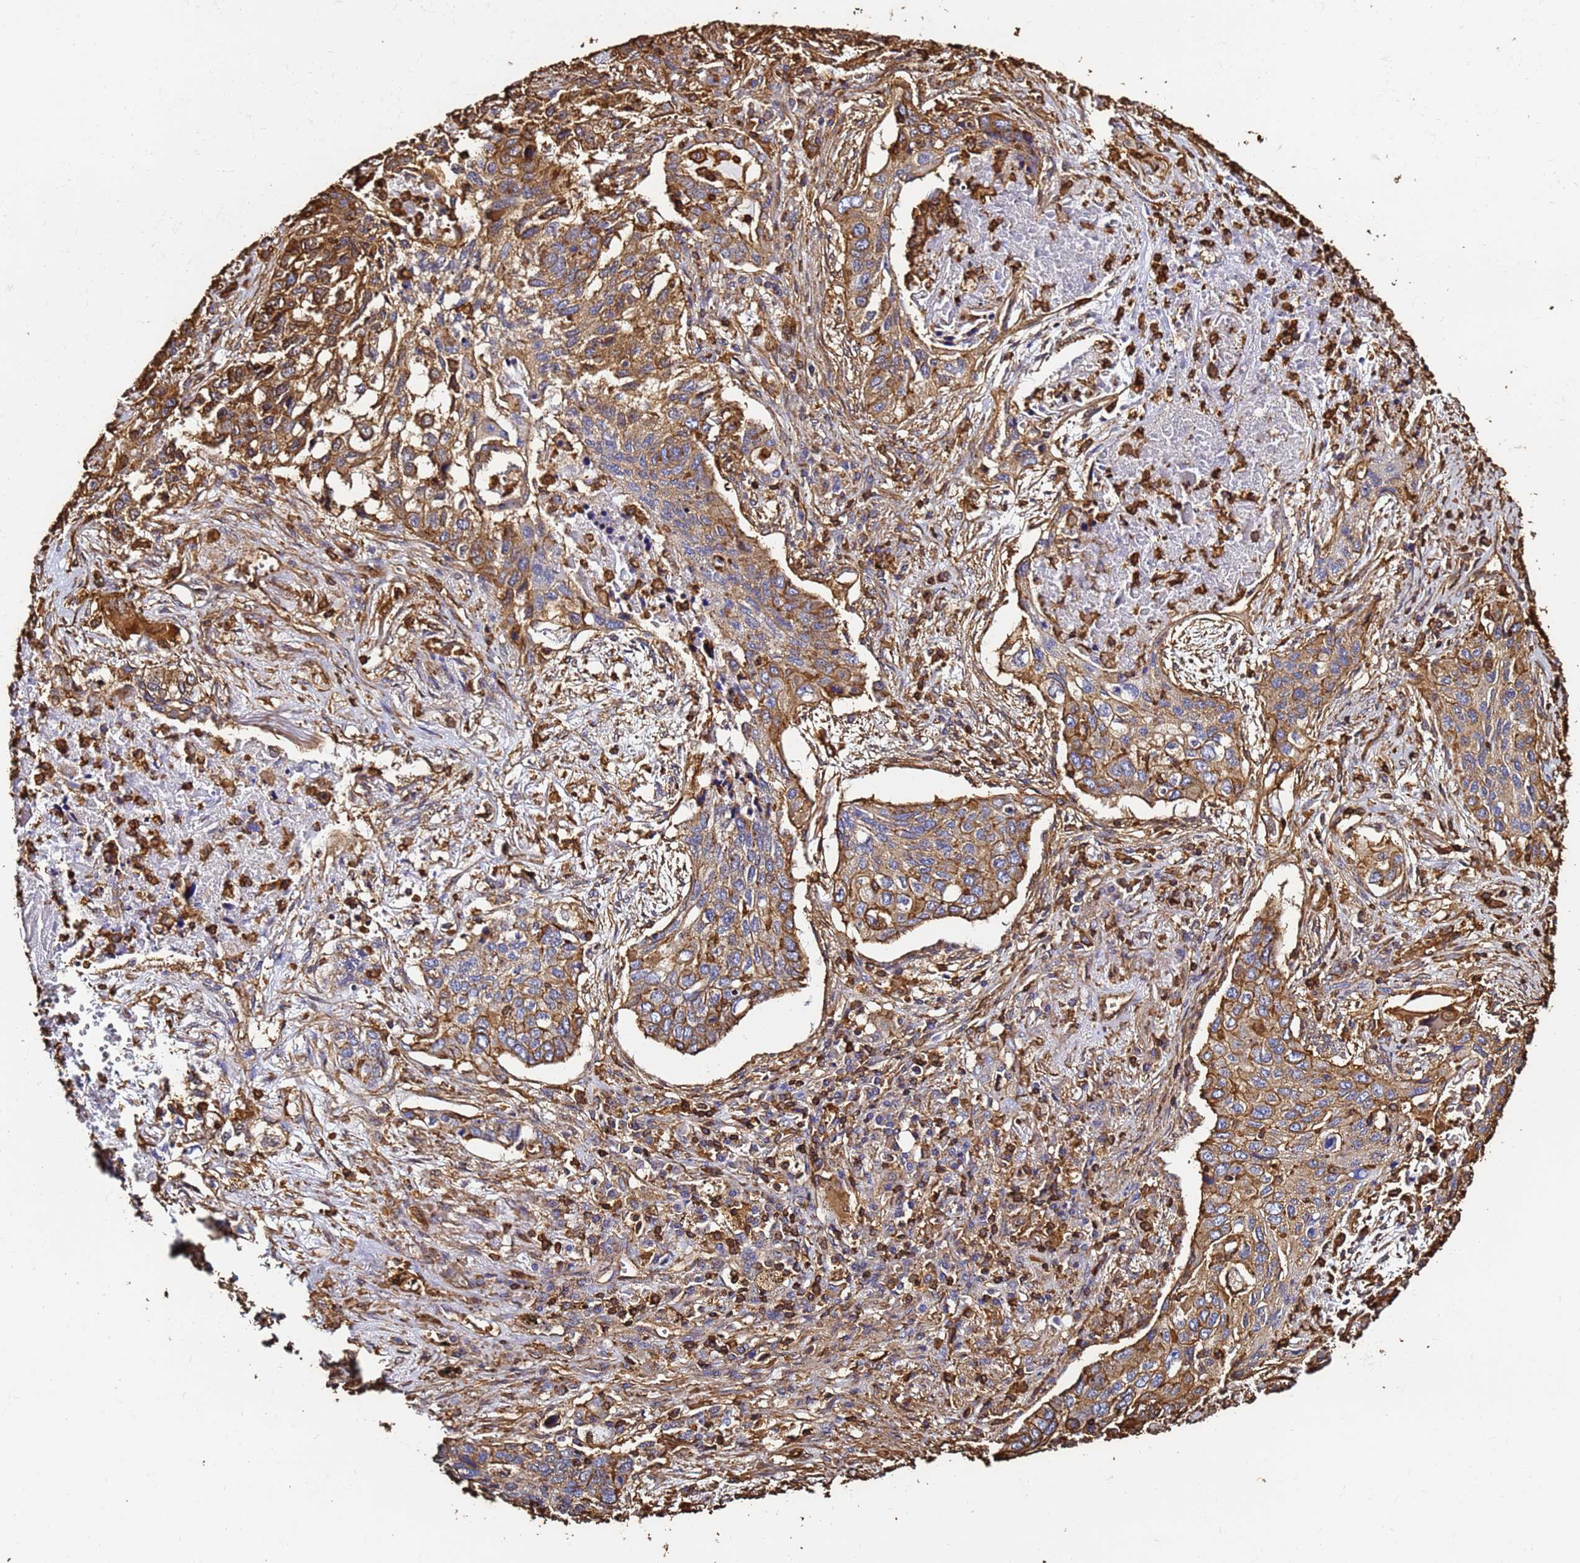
{"staining": {"intensity": "moderate", "quantity": ">75%", "location": "cytoplasmic/membranous"}, "tissue": "lung cancer", "cell_type": "Tumor cells", "image_type": "cancer", "snomed": [{"axis": "morphology", "description": "Squamous cell carcinoma, NOS"}, {"axis": "topography", "description": "Lung"}], "caption": "Lung squamous cell carcinoma stained with IHC displays moderate cytoplasmic/membranous staining in approximately >75% of tumor cells.", "gene": "ACTB", "patient": {"sex": "female", "age": 63}}